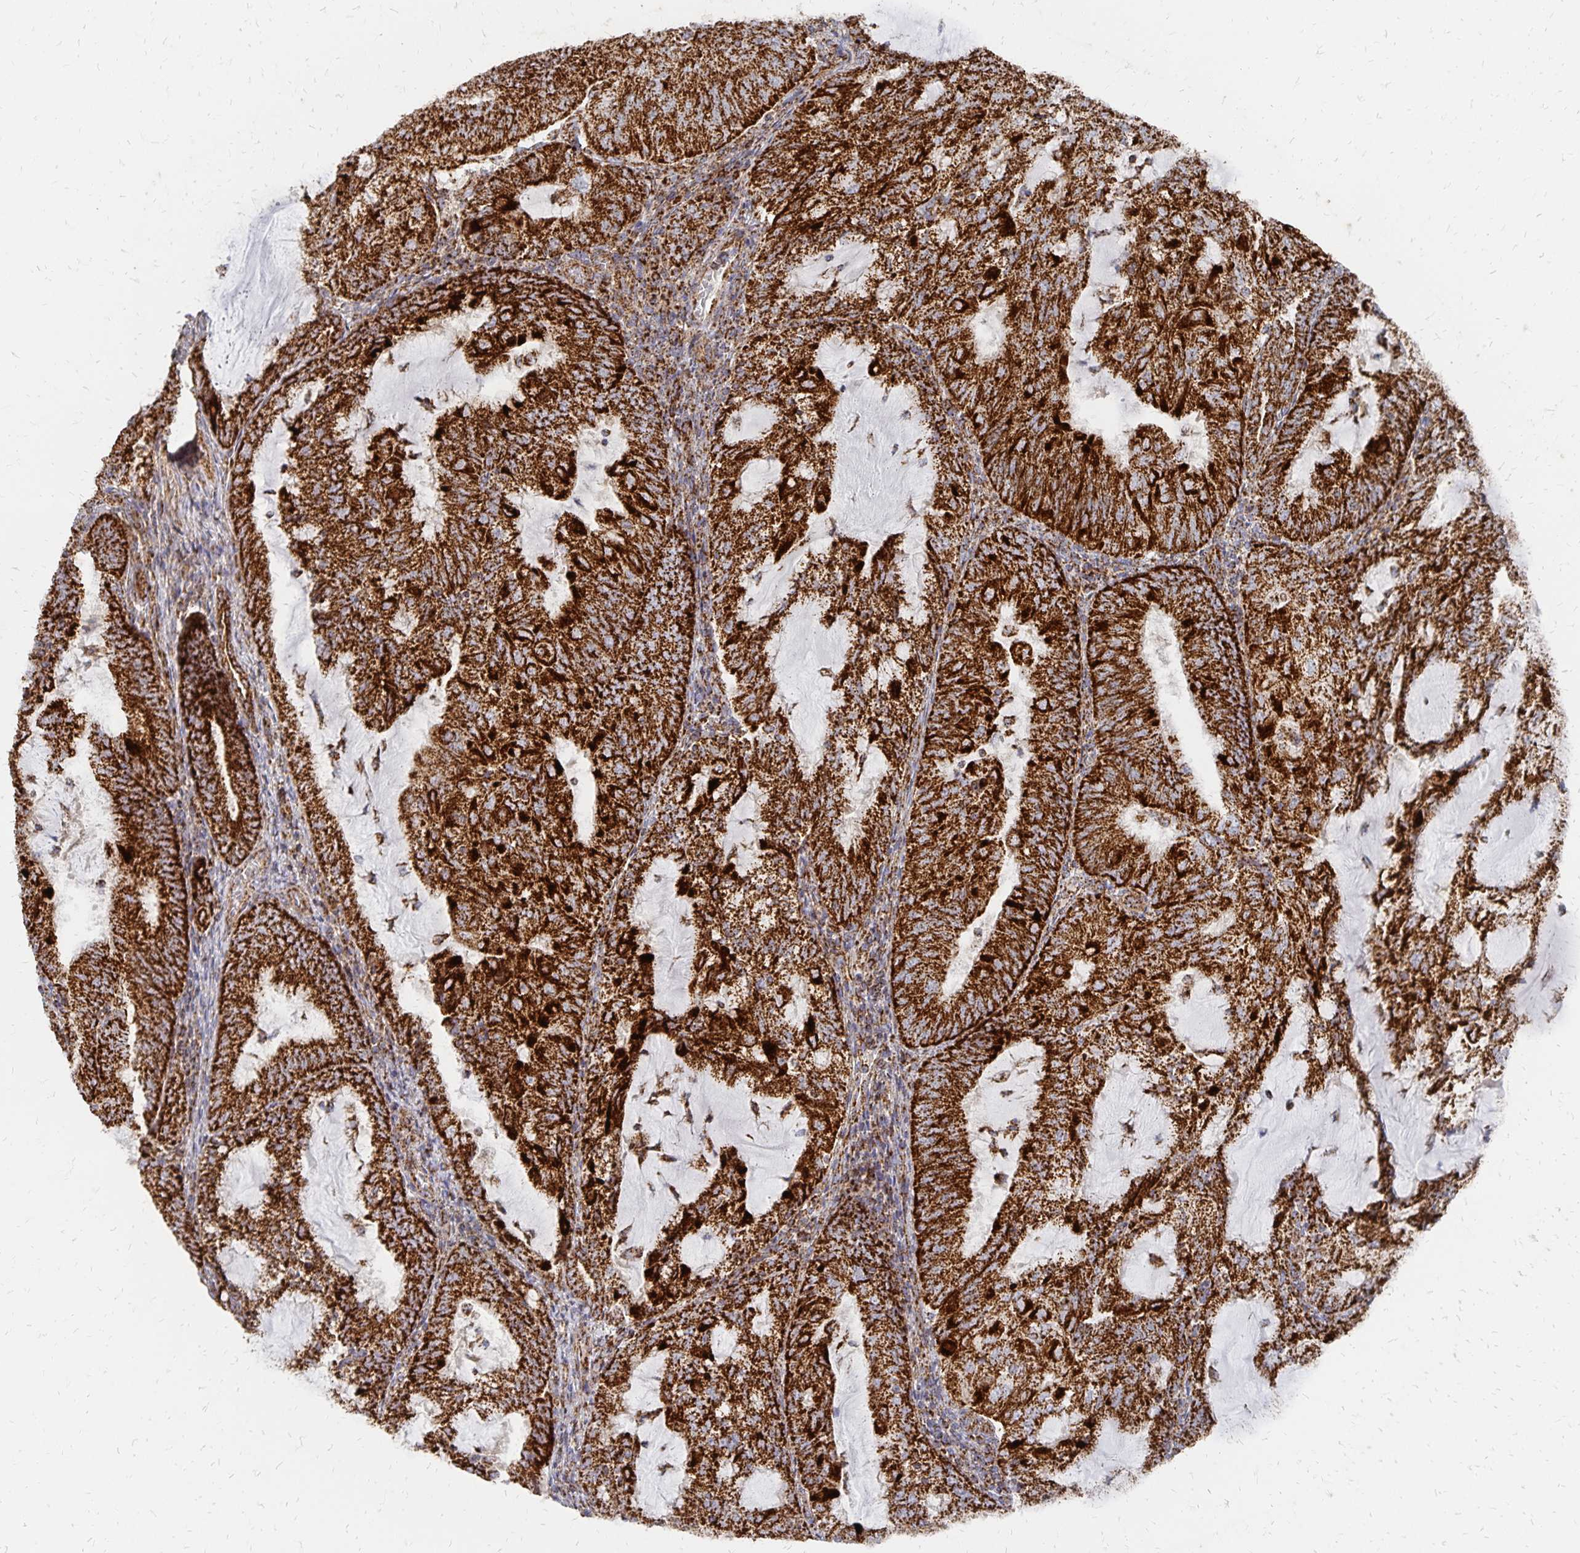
{"staining": {"intensity": "strong", "quantity": ">75%", "location": "cytoplasmic/membranous"}, "tissue": "endometrial cancer", "cell_type": "Tumor cells", "image_type": "cancer", "snomed": [{"axis": "morphology", "description": "Adenocarcinoma, NOS"}, {"axis": "topography", "description": "Endometrium"}], "caption": "Tumor cells exhibit strong cytoplasmic/membranous expression in about >75% of cells in endometrial cancer.", "gene": "STOML2", "patient": {"sex": "female", "age": 81}}